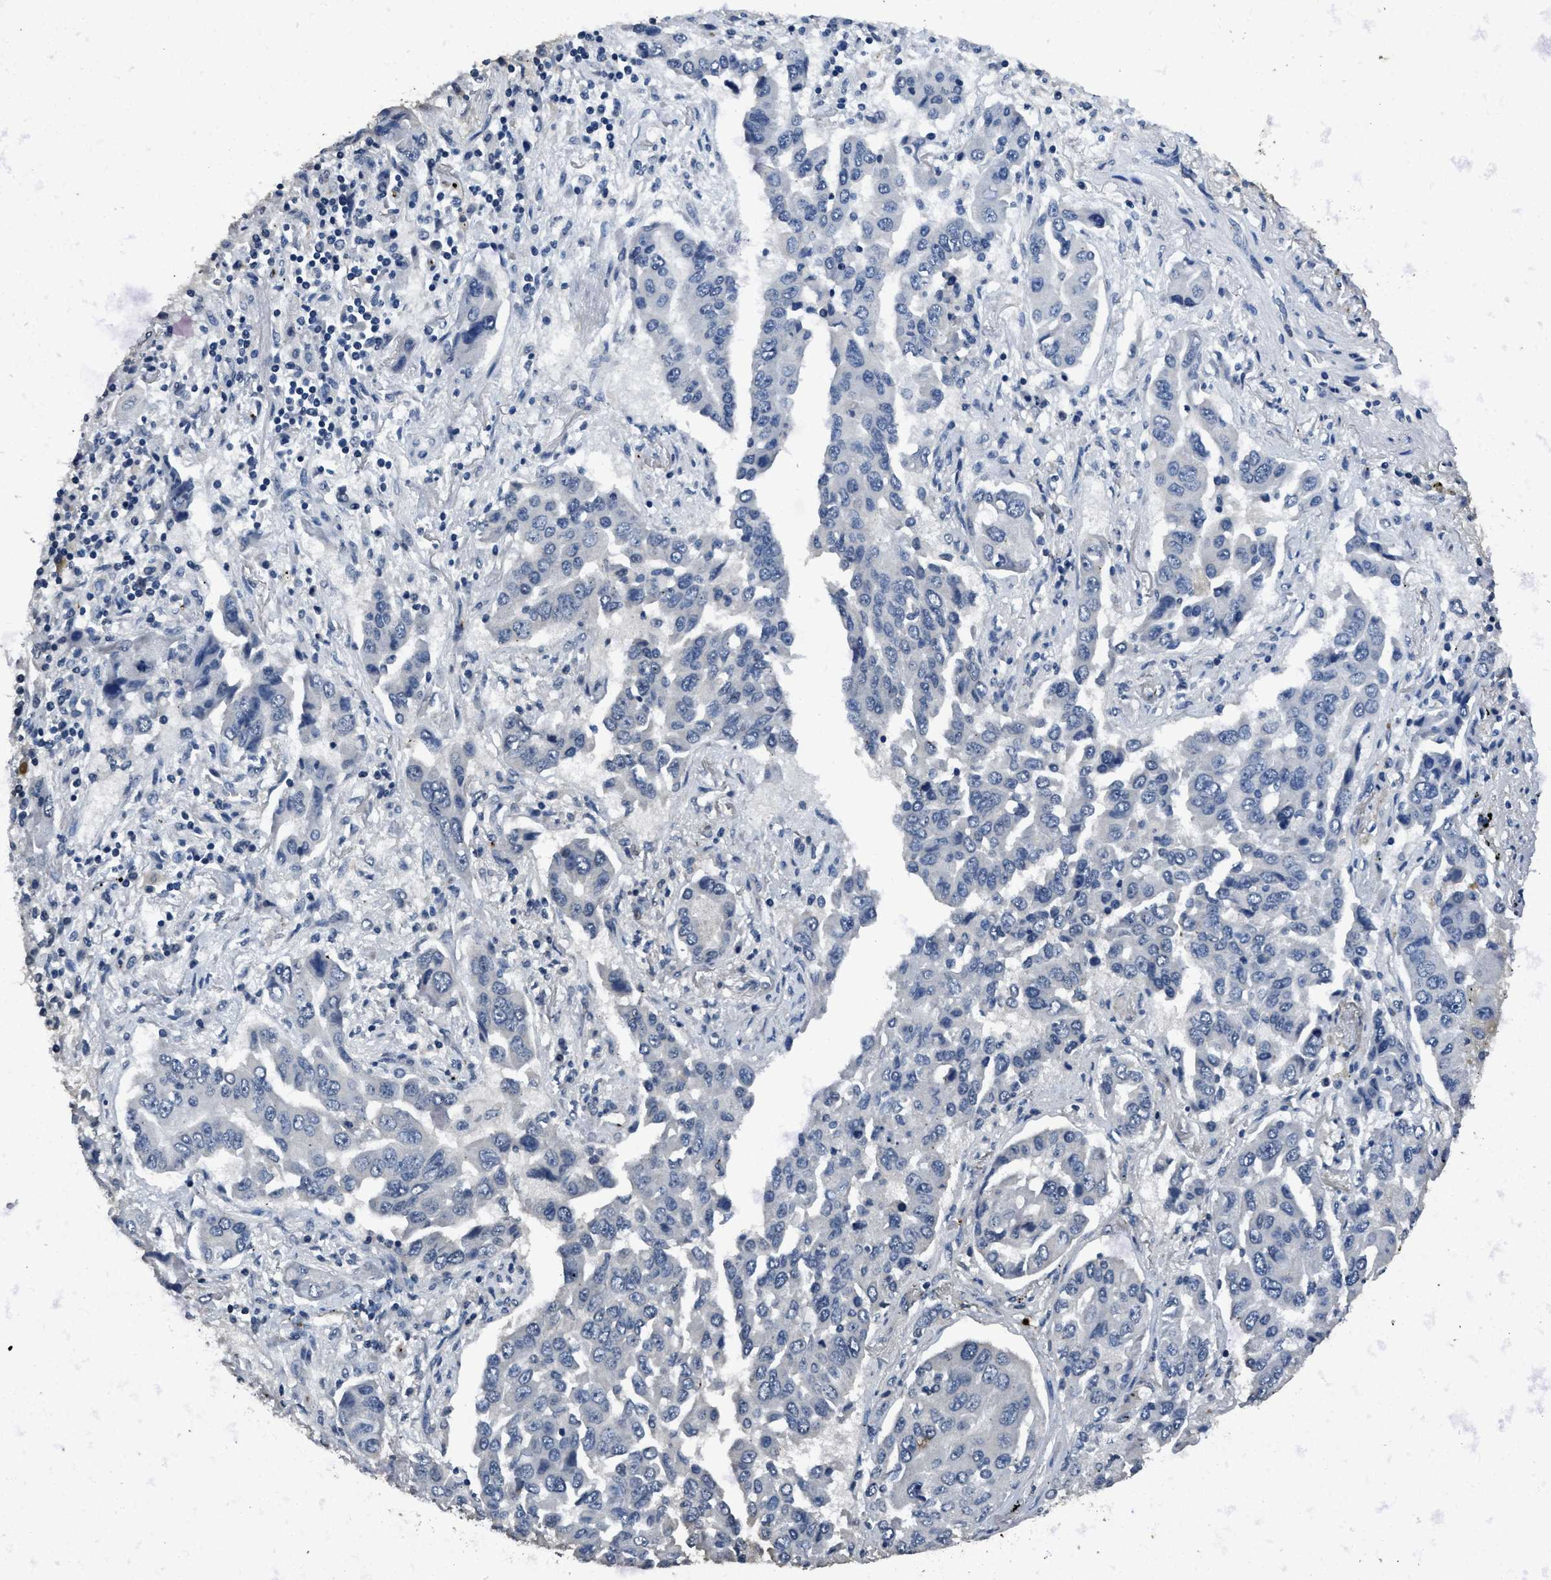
{"staining": {"intensity": "negative", "quantity": "none", "location": "none"}, "tissue": "lung cancer", "cell_type": "Tumor cells", "image_type": "cancer", "snomed": [{"axis": "morphology", "description": "Adenocarcinoma, NOS"}, {"axis": "topography", "description": "Lung"}], "caption": "Tumor cells show no significant positivity in lung cancer (adenocarcinoma).", "gene": "ITGA2B", "patient": {"sex": "female", "age": 65}}